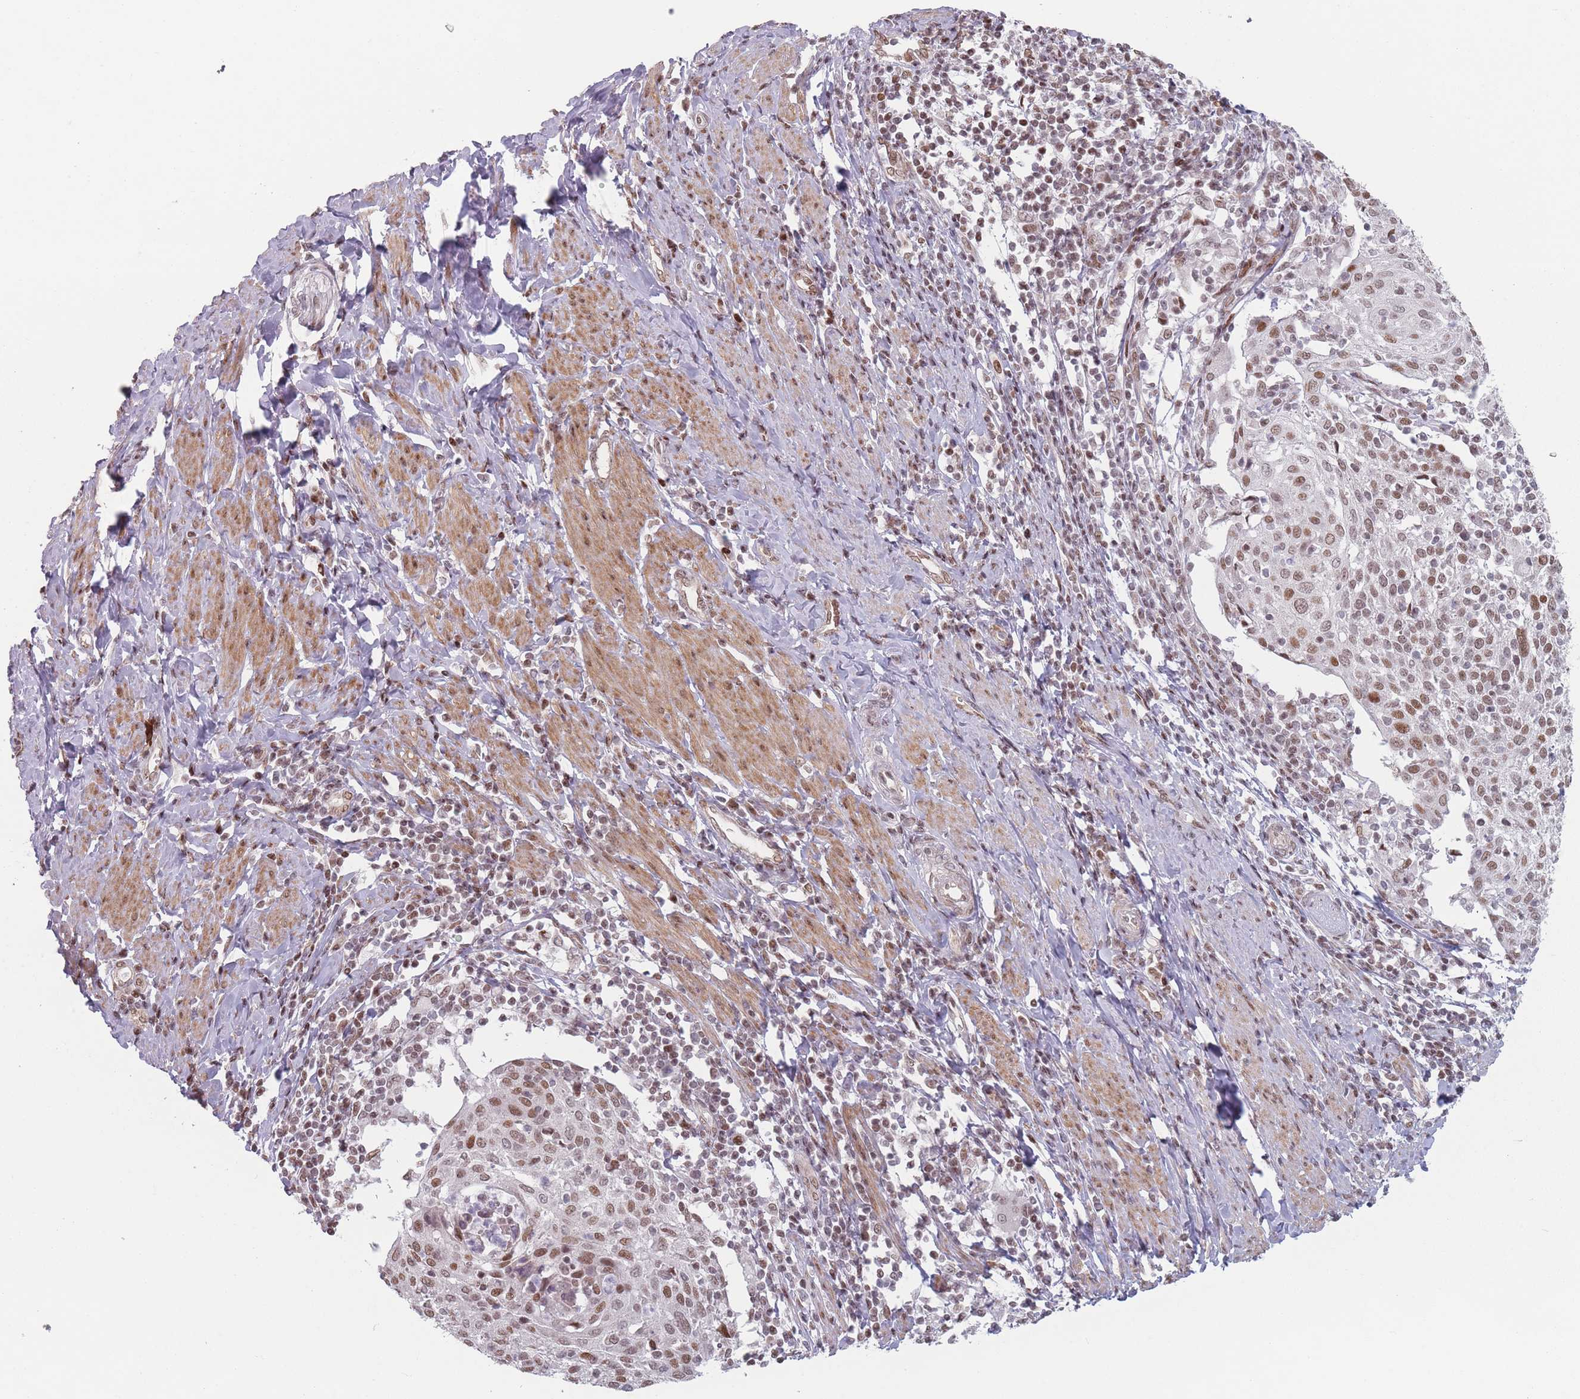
{"staining": {"intensity": "moderate", "quantity": ">75%", "location": "nuclear"}, "tissue": "cervical cancer", "cell_type": "Tumor cells", "image_type": "cancer", "snomed": [{"axis": "morphology", "description": "Squamous cell carcinoma, NOS"}, {"axis": "topography", "description": "Cervix"}], "caption": "This image demonstrates cervical cancer stained with immunohistochemistry to label a protein in brown. The nuclear of tumor cells show moderate positivity for the protein. Nuclei are counter-stained blue.", "gene": "SH3BGRL2", "patient": {"sex": "female", "age": 52}}